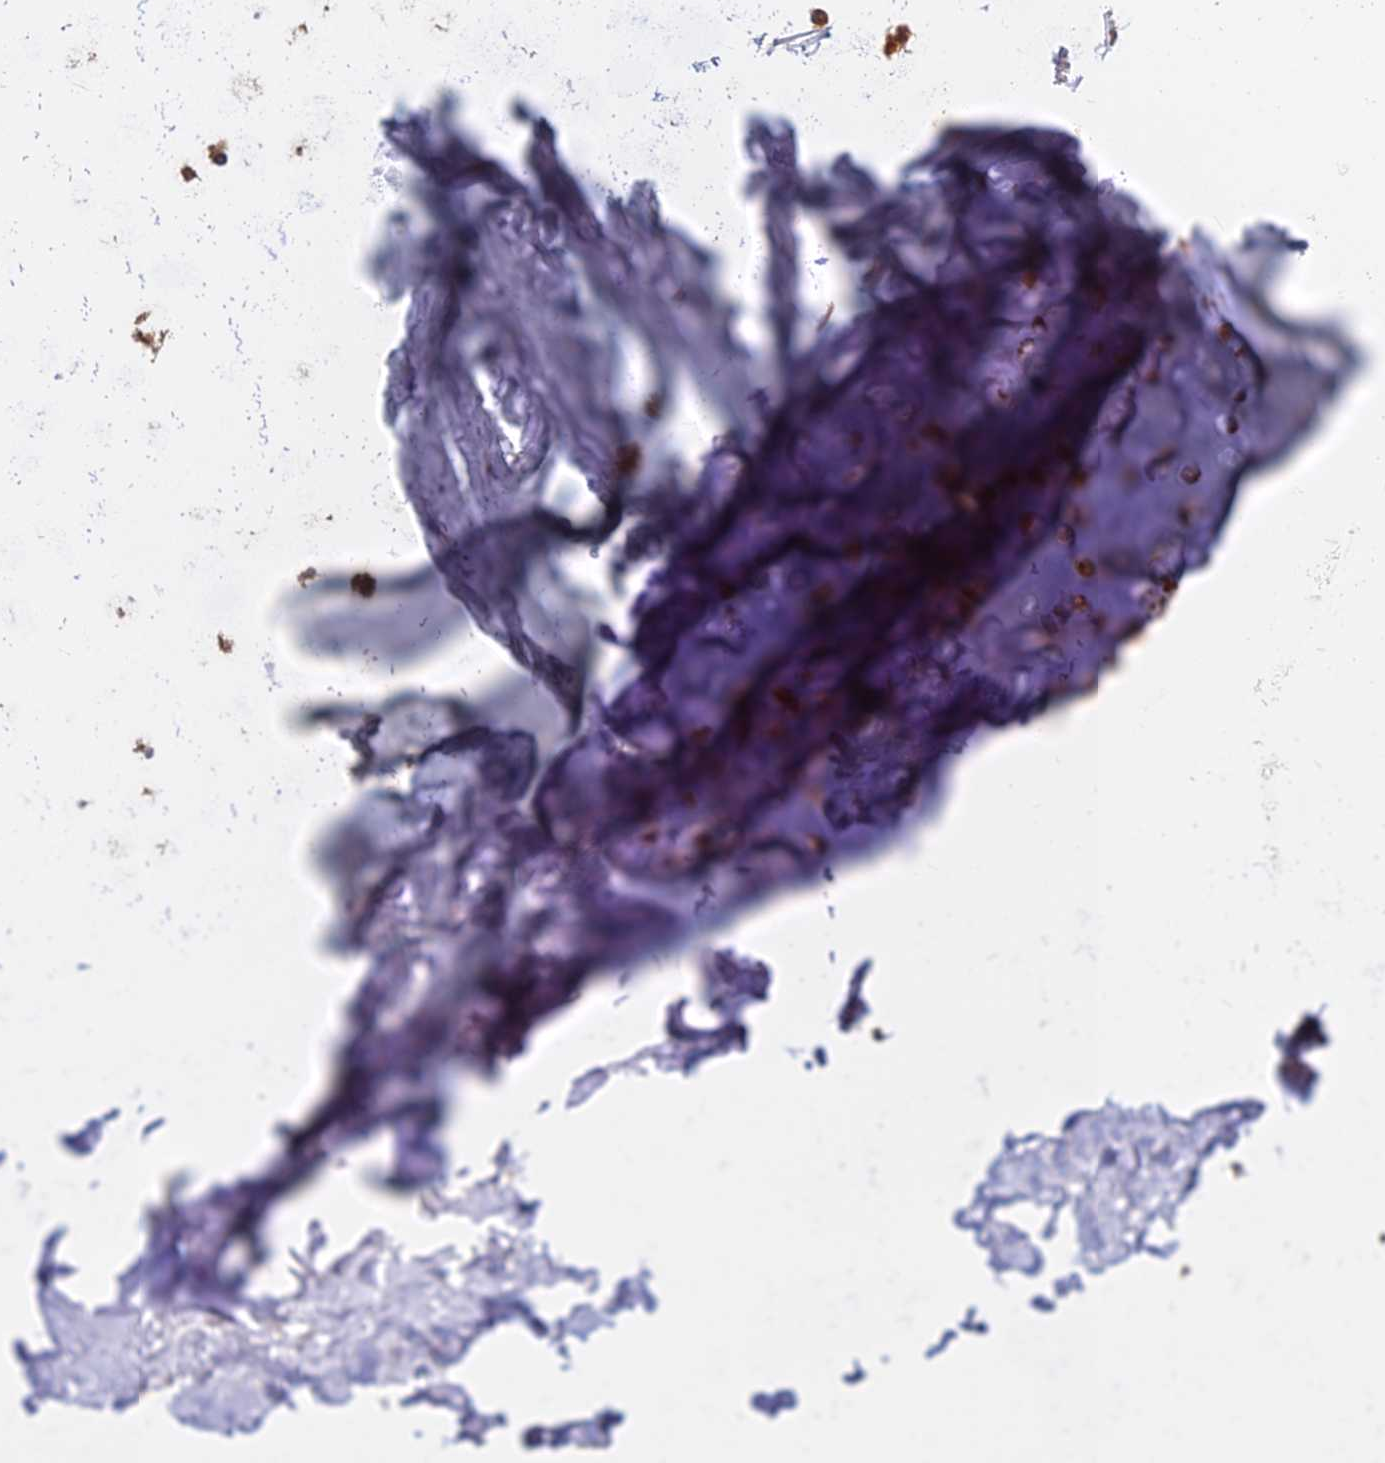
{"staining": {"intensity": "moderate", "quantity": ">75%", "location": "cytoplasmic/membranous"}, "tissue": "adipose tissue", "cell_type": "Adipocytes", "image_type": "normal", "snomed": [{"axis": "morphology", "description": "Normal tissue, NOS"}, {"axis": "topography", "description": "Lymph node"}, {"axis": "topography", "description": "Bronchus"}], "caption": "Immunohistochemistry histopathology image of normal adipose tissue: human adipose tissue stained using immunohistochemistry reveals medium levels of moderate protein expression localized specifically in the cytoplasmic/membranous of adipocytes, appearing as a cytoplasmic/membranous brown color.", "gene": "CCT6A", "patient": {"sex": "male", "age": 63}}